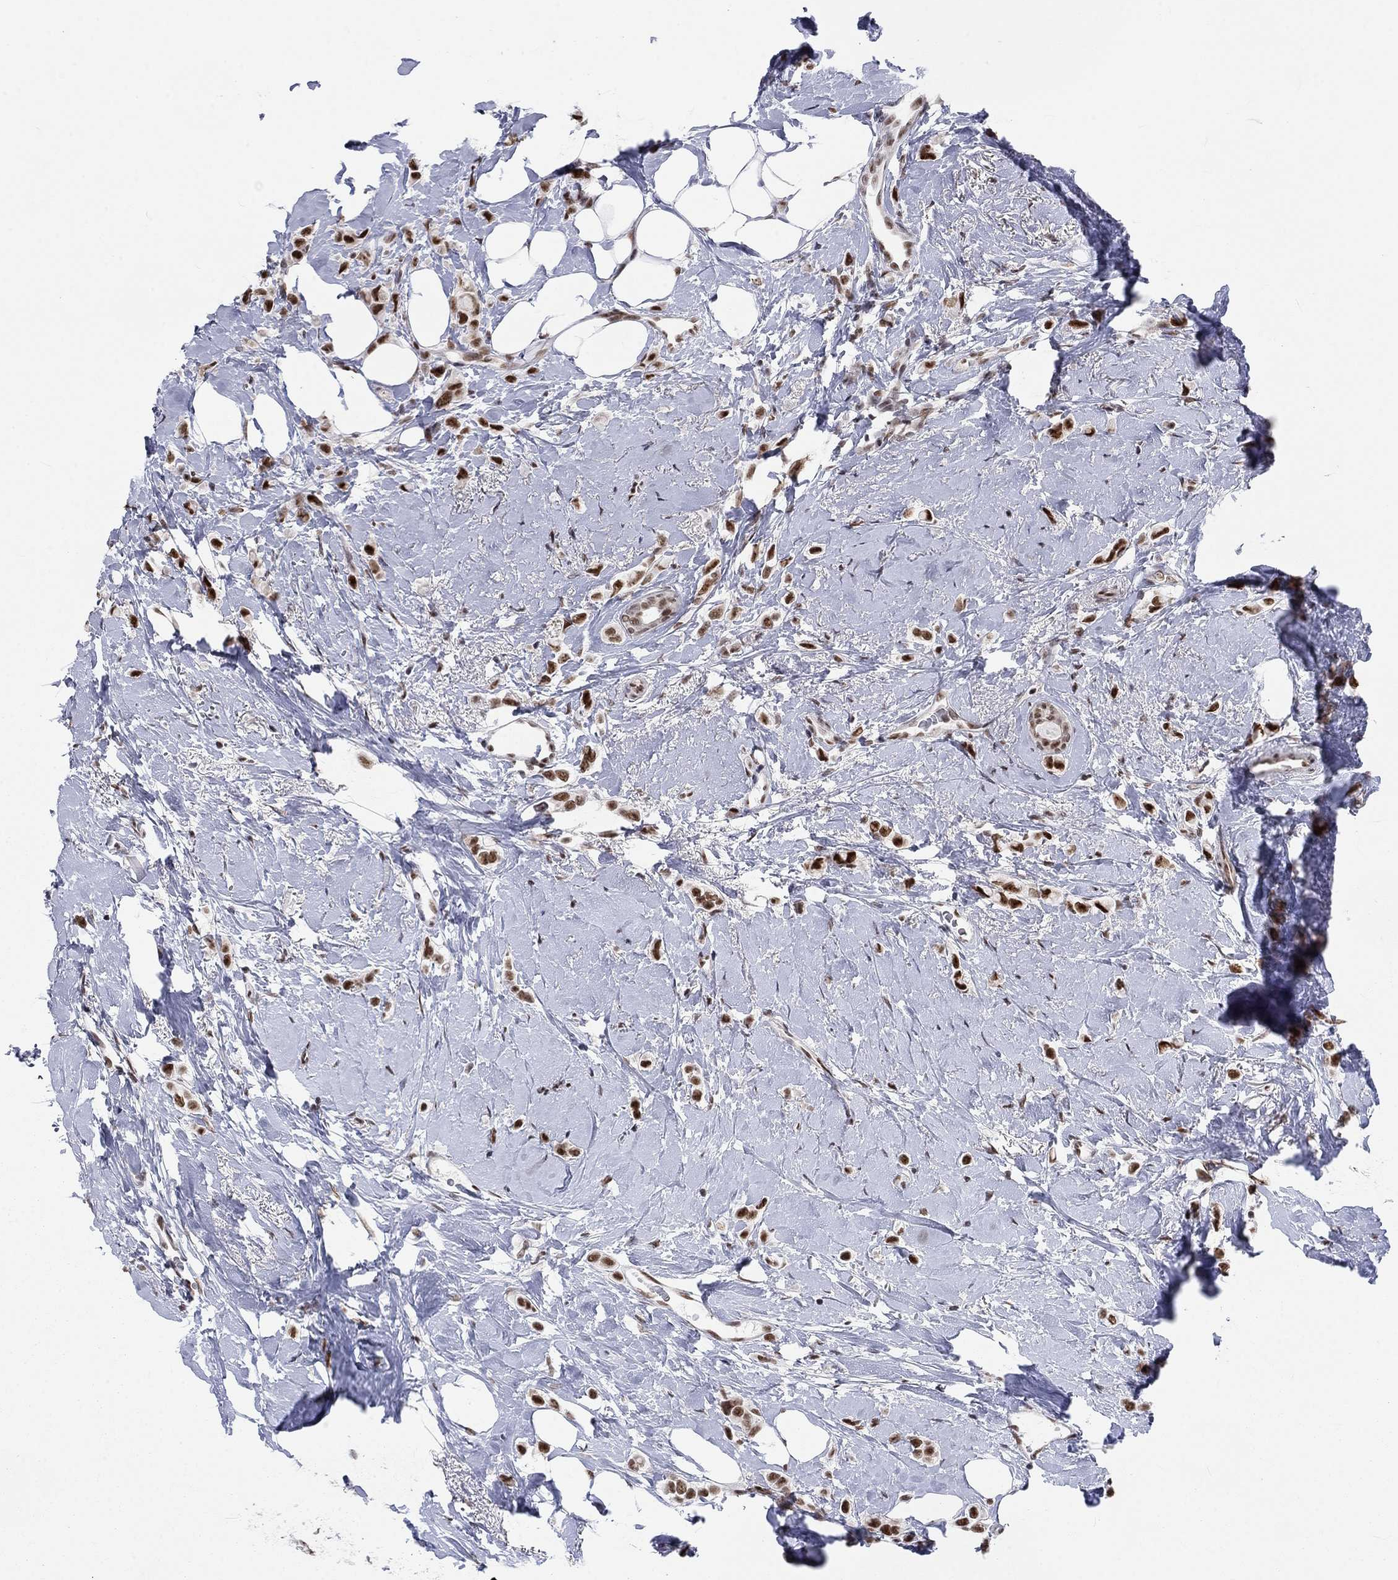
{"staining": {"intensity": "moderate", "quantity": ">75%", "location": "nuclear"}, "tissue": "breast cancer", "cell_type": "Tumor cells", "image_type": "cancer", "snomed": [{"axis": "morphology", "description": "Lobular carcinoma"}, {"axis": "topography", "description": "Breast"}], "caption": "DAB immunohistochemical staining of breast cancer displays moderate nuclear protein expression in approximately >75% of tumor cells.", "gene": "FYTTD1", "patient": {"sex": "female", "age": 66}}